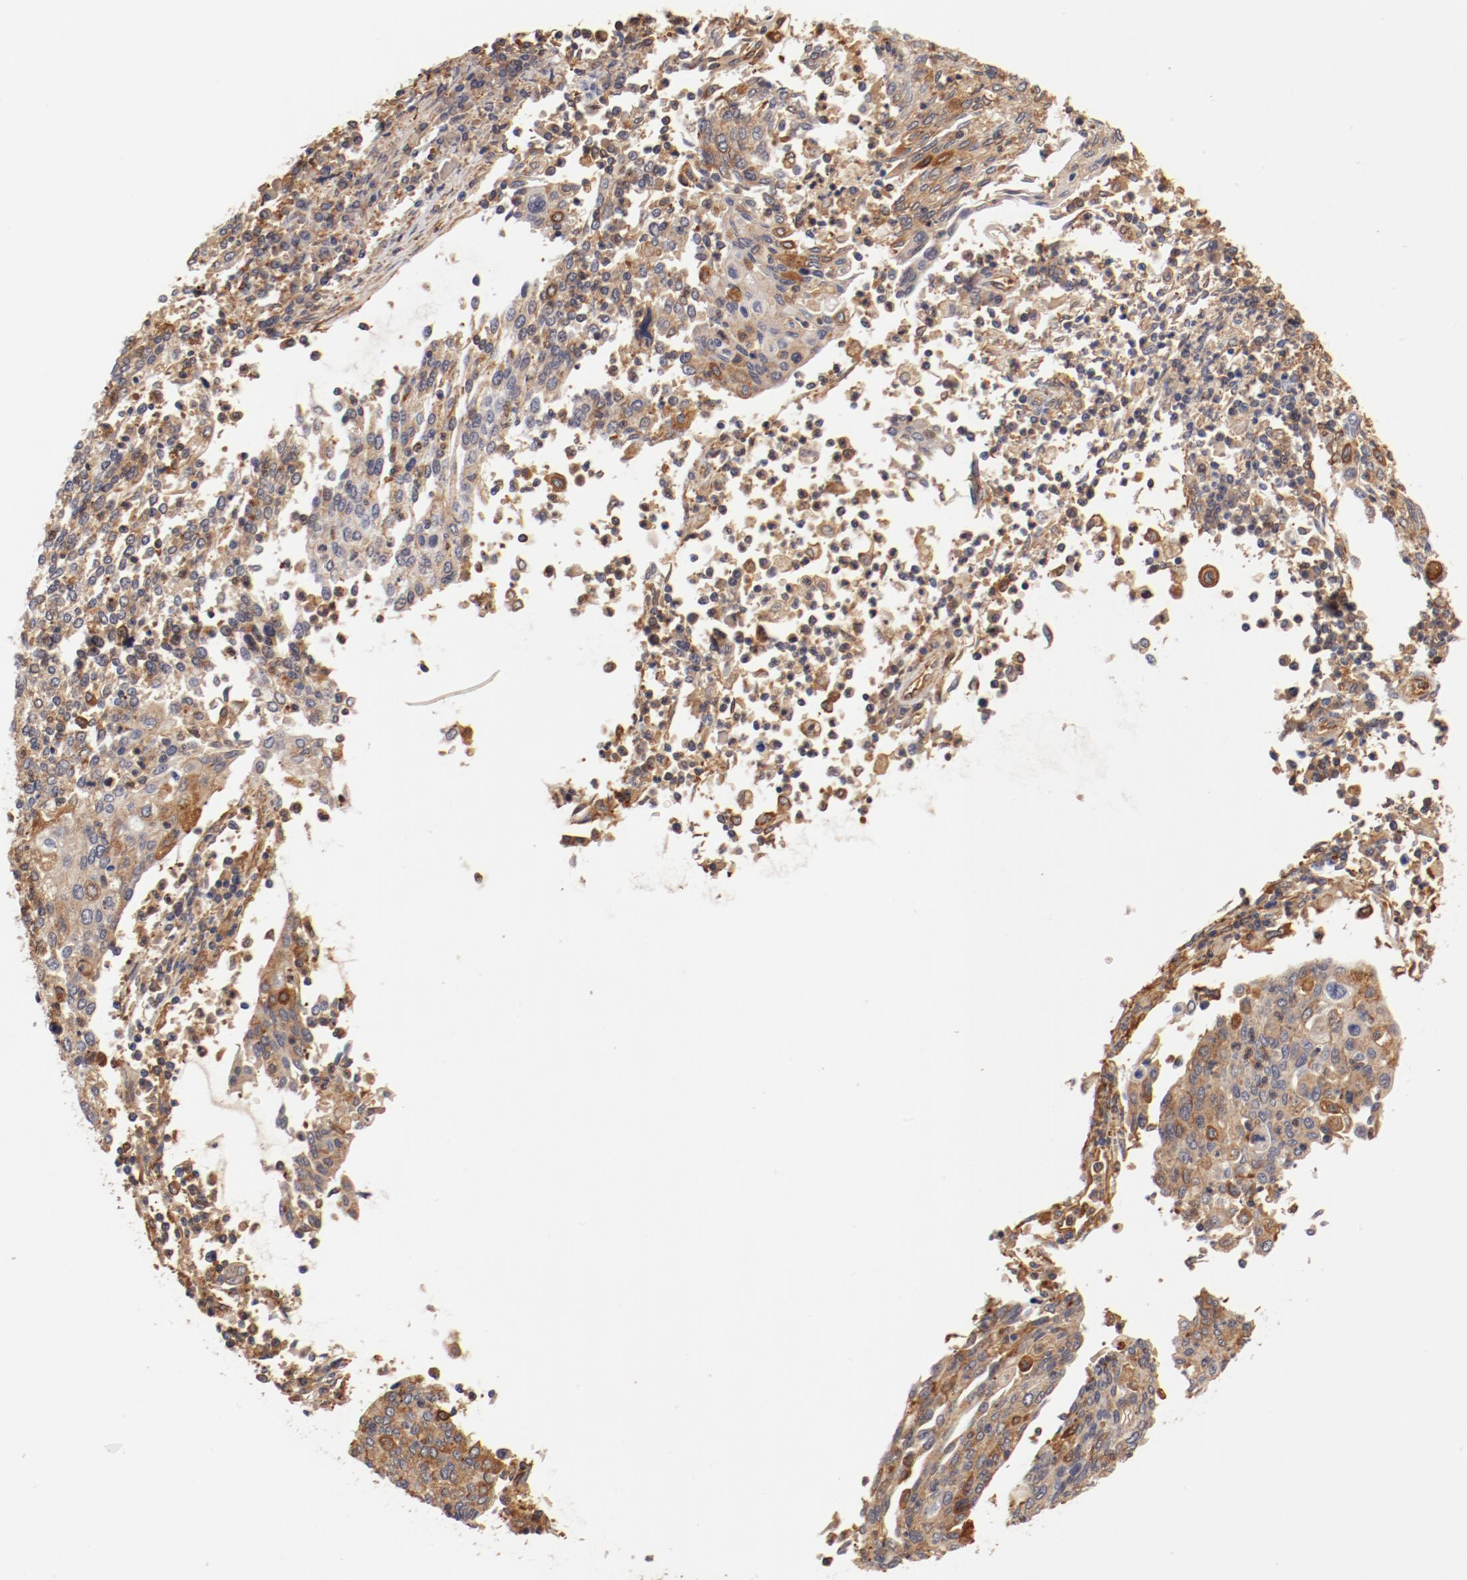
{"staining": {"intensity": "moderate", "quantity": "25%-75%", "location": "cytoplasmic/membranous"}, "tissue": "cervical cancer", "cell_type": "Tumor cells", "image_type": "cancer", "snomed": [{"axis": "morphology", "description": "Squamous cell carcinoma, NOS"}, {"axis": "topography", "description": "Cervix"}], "caption": "Immunohistochemistry image of cervical squamous cell carcinoma stained for a protein (brown), which demonstrates medium levels of moderate cytoplasmic/membranous staining in about 25%-75% of tumor cells.", "gene": "FCMR", "patient": {"sex": "female", "age": 40}}